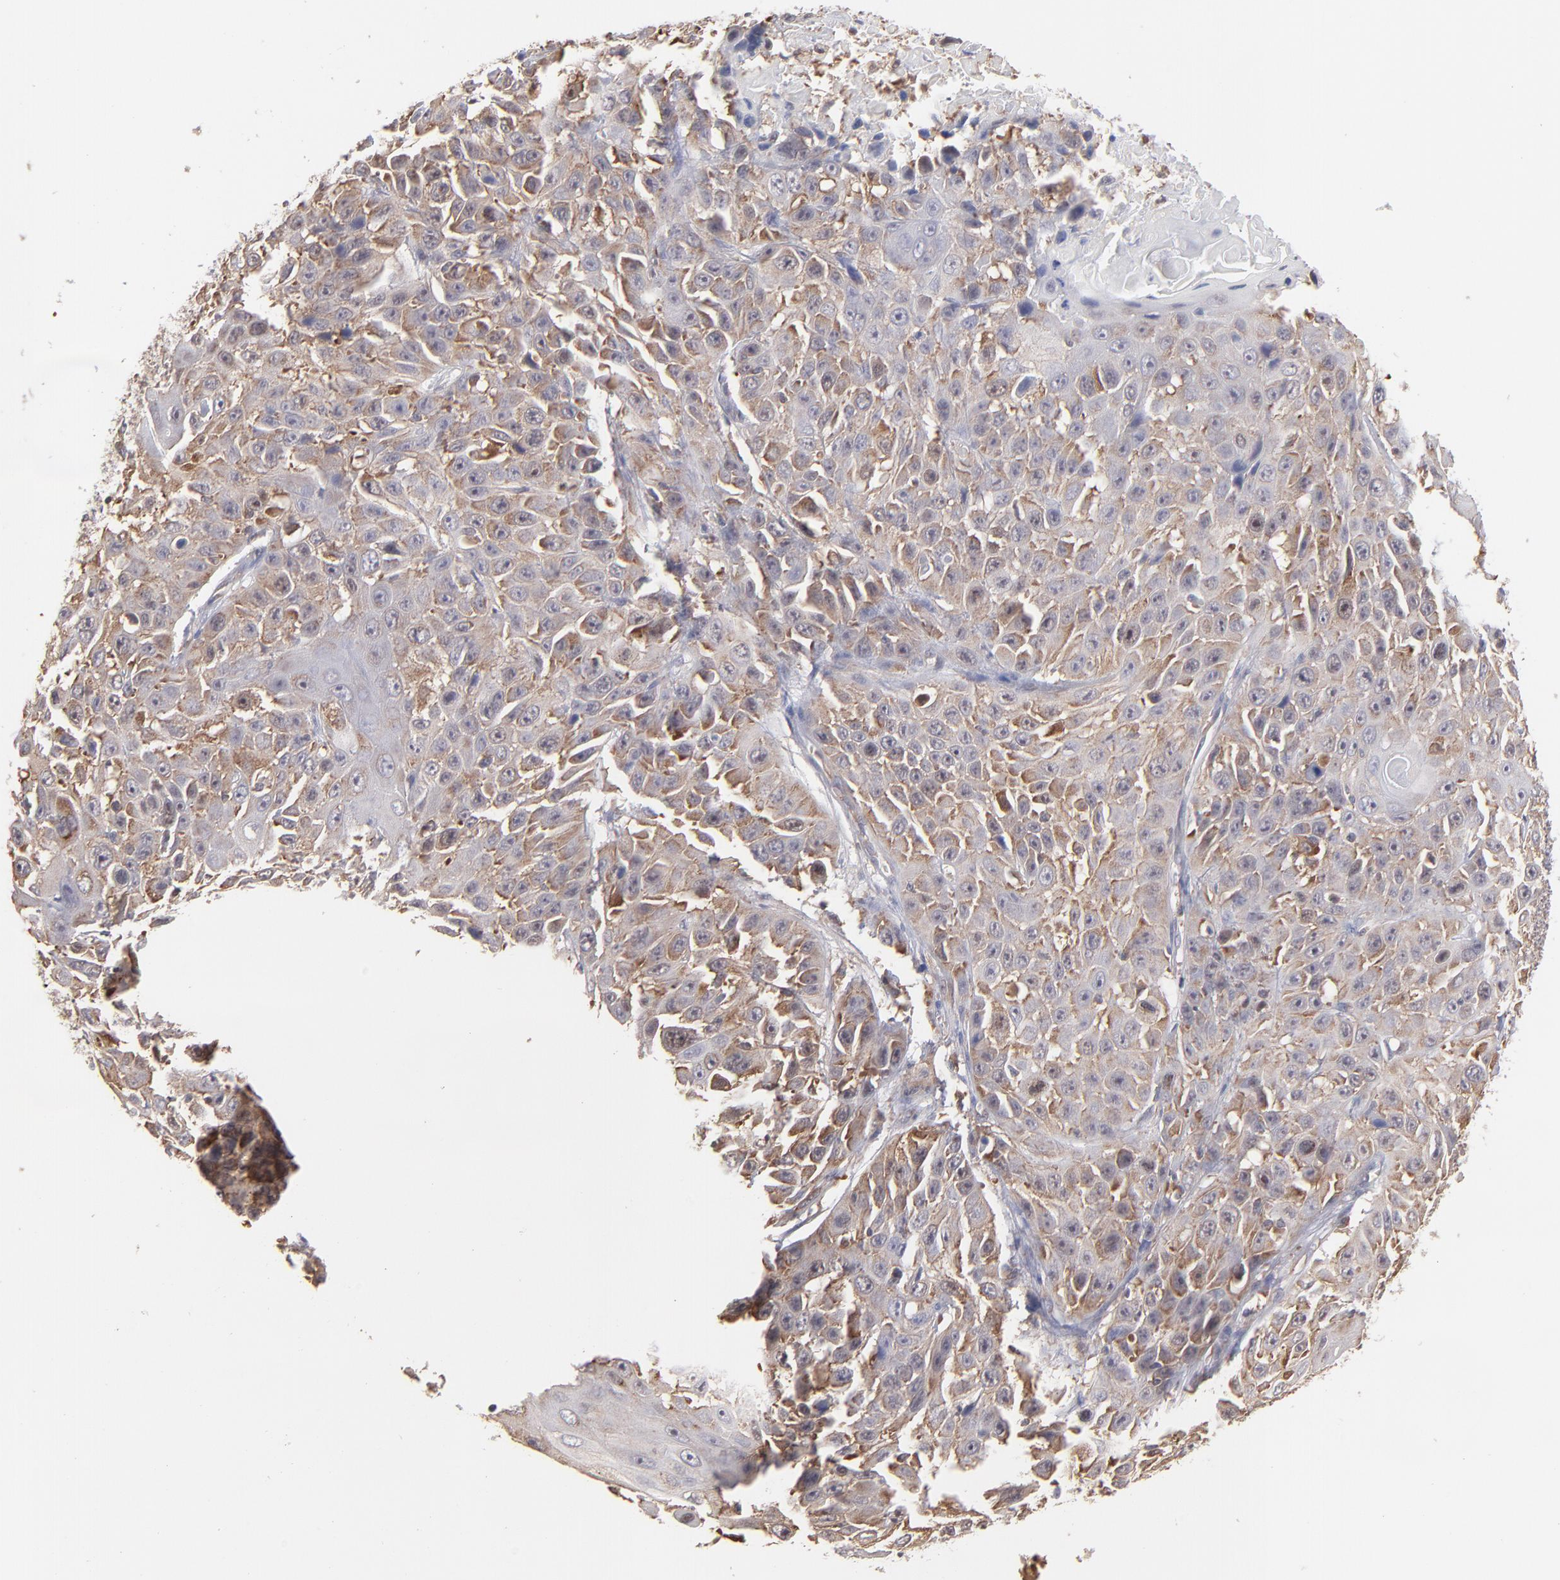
{"staining": {"intensity": "weak", "quantity": ">75%", "location": "cytoplasmic/membranous"}, "tissue": "cervical cancer", "cell_type": "Tumor cells", "image_type": "cancer", "snomed": [{"axis": "morphology", "description": "Squamous cell carcinoma, NOS"}, {"axis": "topography", "description": "Cervix"}], "caption": "Protein staining of cervical squamous cell carcinoma tissue reveals weak cytoplasmic/membranous expression in about >75% of tumor cells. (DAB (3,3'-diaminobenzidine) IHC, brown staining for protein, blue staining for nuclei).", "gene": "MAPRE1", "patient": {"sex": "female", "age": 39}}